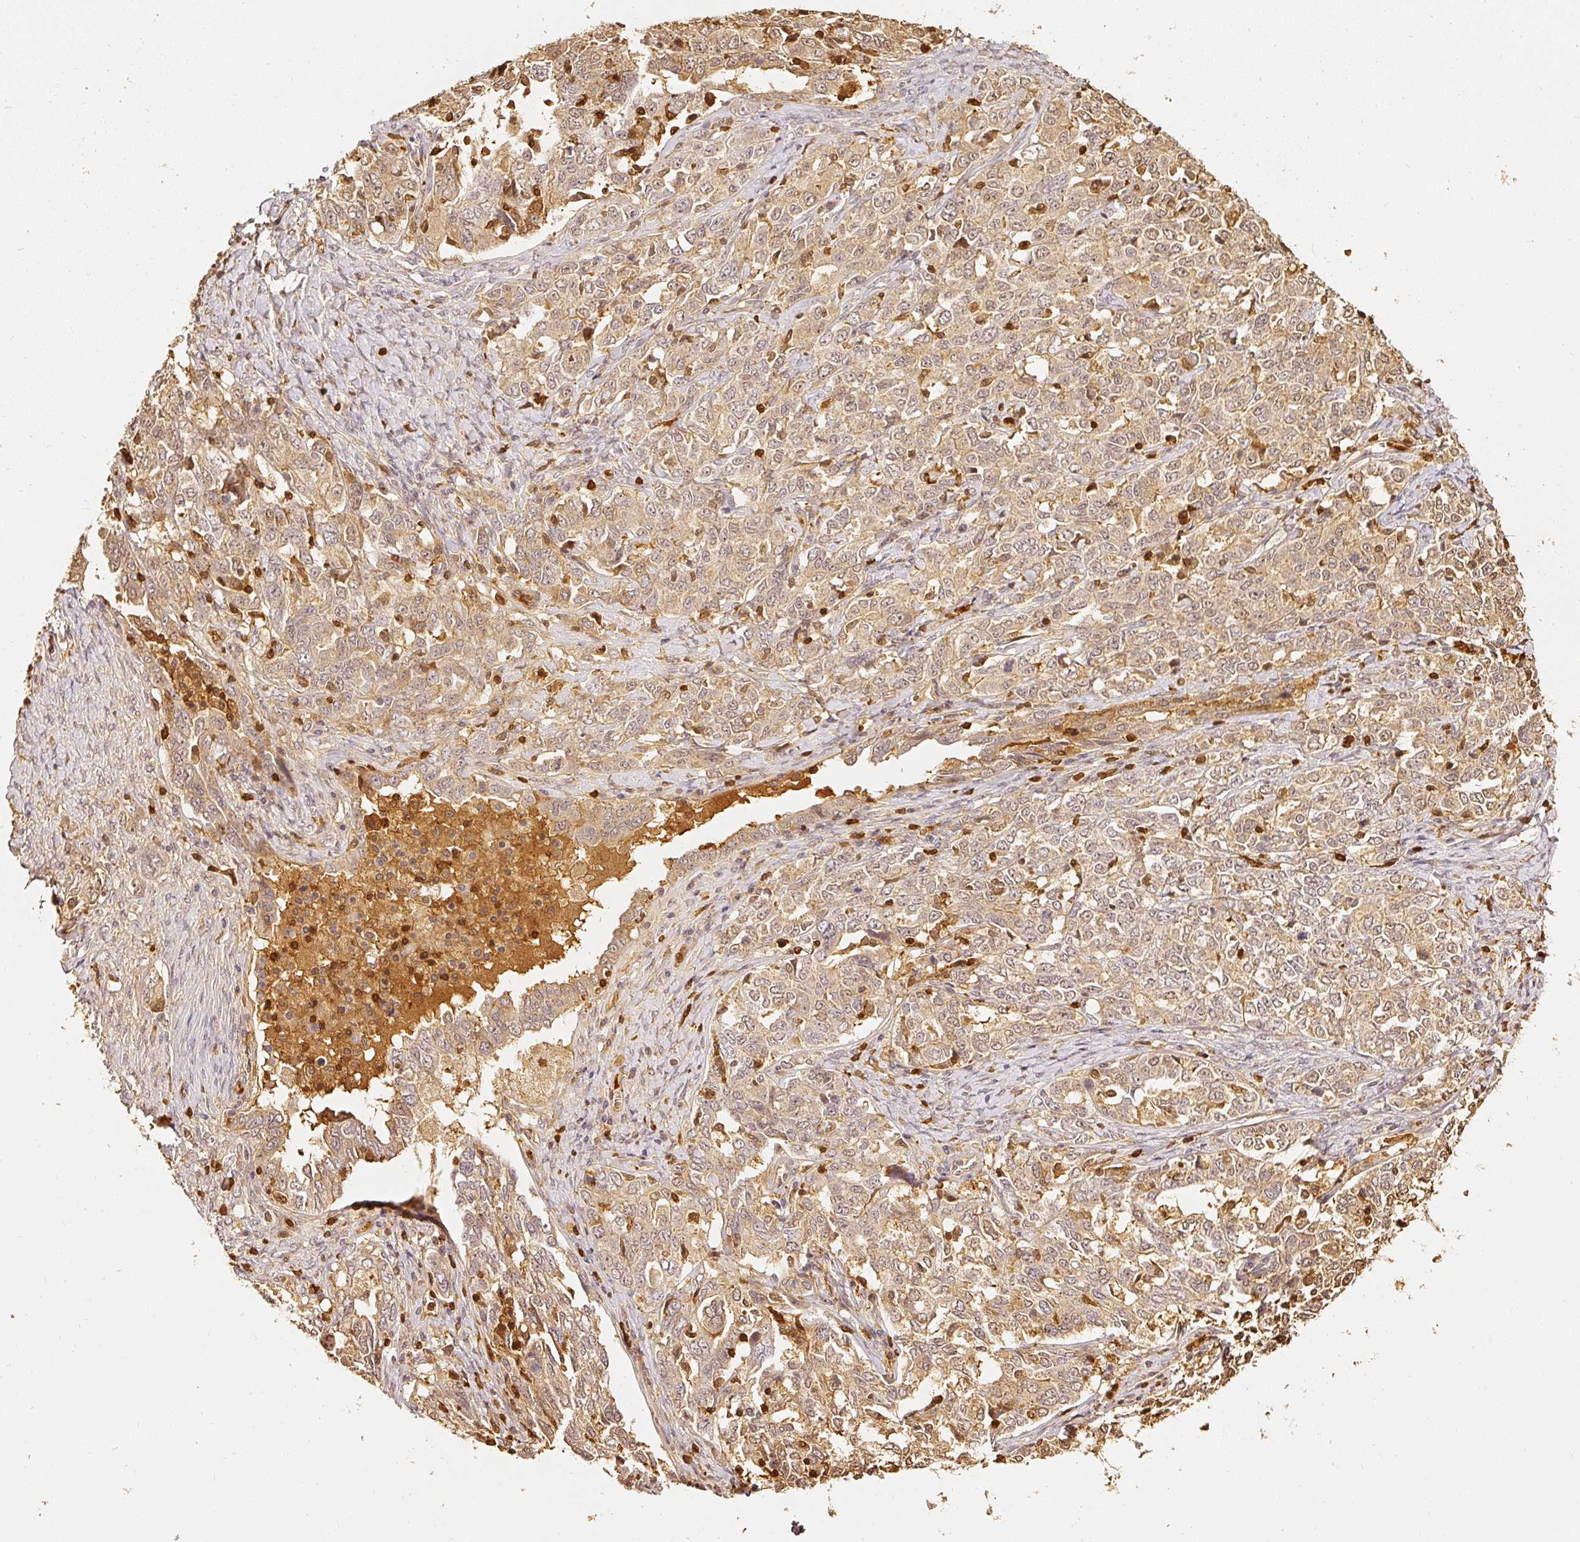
{"staining": {"intensity": "moderate", "quantity": ">75%", "location": "cytoplasmic/membranous,nuclear"}, "tissue": "ovarian cancer", "cell_type": "Tumor cells", "image_type": "cancer", "snomed": [{"axis": "morphology", "description": "Carcinoma, endometroid"}, {"axis": "topography", "description": "Ovary"}], "caption": "Moderate cytoplasmic/membranous and nuclear positivity is identified in approximately >75% of tumor cells in ovarian cancer. (IHC, brightfield microscopy, high magnification).", "gene": "PFN1", "patient": {"sex": "female", "age": 62}}